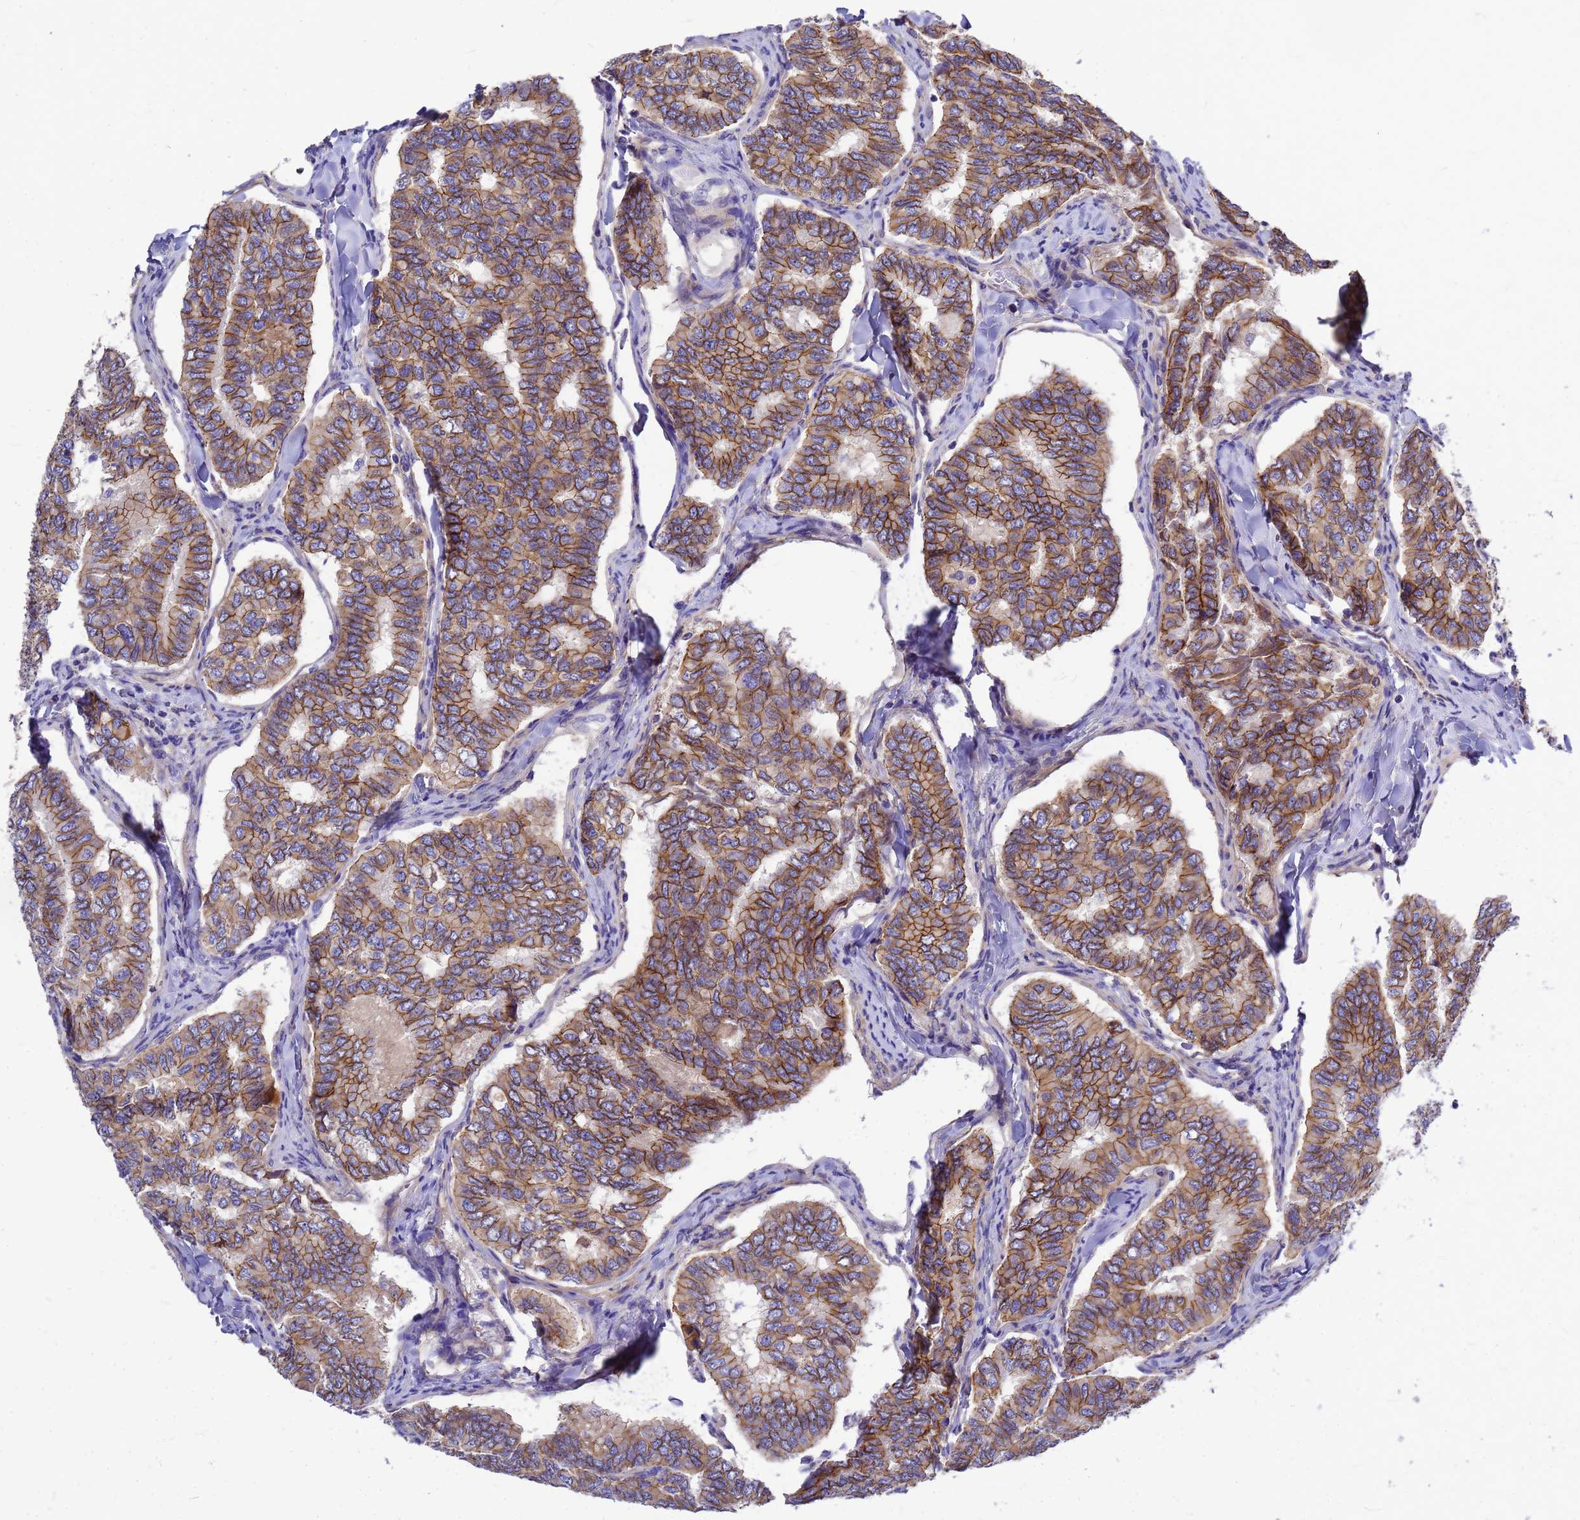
{"staining": {"intensity": "moderate", "quantity": ">75%", "location": "cytoplasmic/membranous"}, "tissue": "thyroid cancer", "cell_type": "Tumor cells", "image_type": "cancer", "snomed": [{"axis": "morphology", "description": "Papillary adenocarcinoma, NOS"}, {"axis": "topography", "description": "Thyroid gland"}], "caption": "DAB immunohistochemical staining of thyroid papillary adenocarcinoma displays moderate cytoplasmic/membranous protein expression in about >75% of tumor cells.", "gene": "FBXW5", "patient": {"sex": "female", "age": 35}}